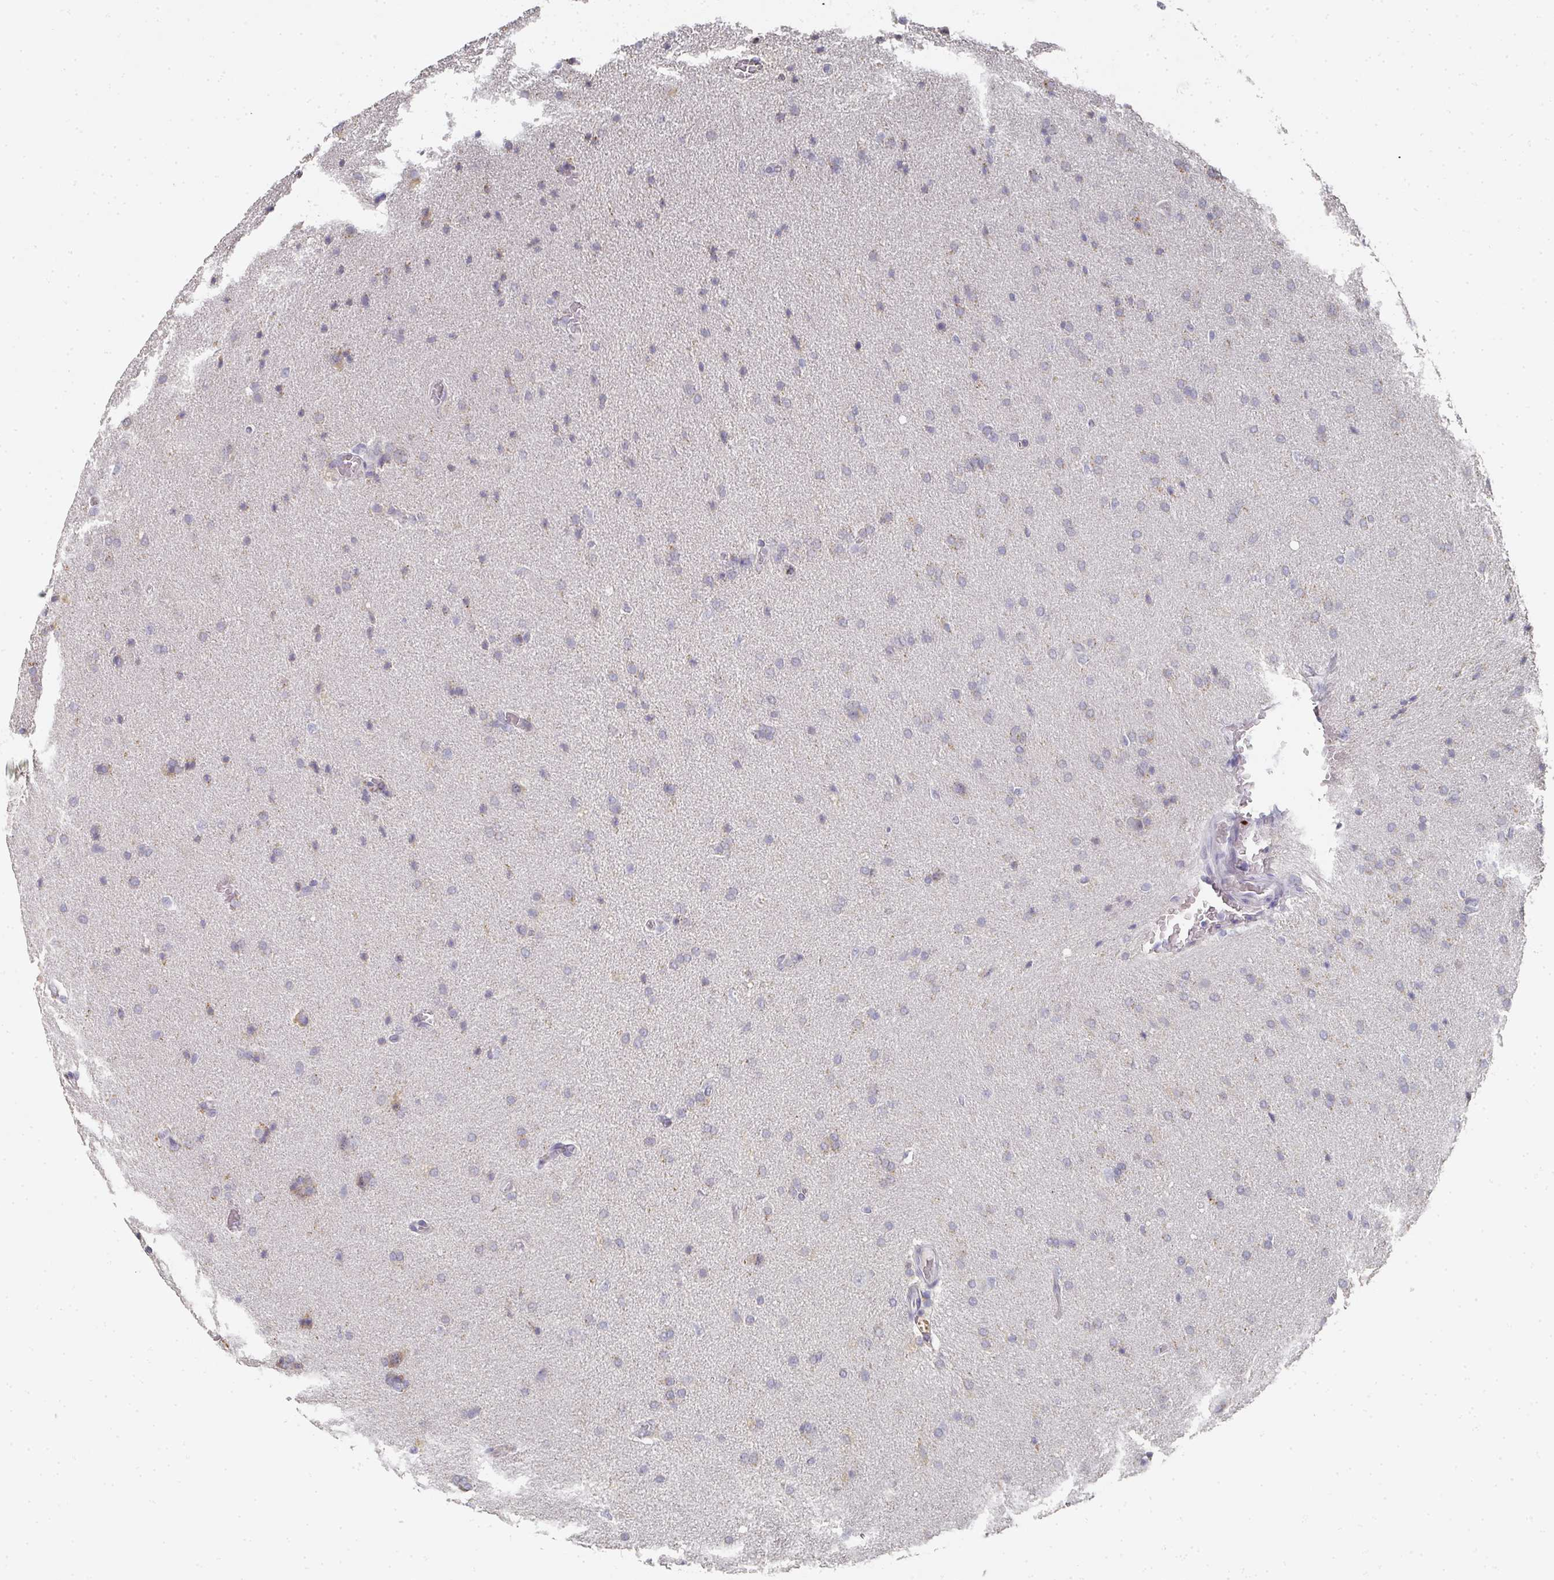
{"staining": {"intensity": "weak", "quantity": "<25%", "location": "cytoplasmic/membranous"}, "tissue": "glioma", "cell_type": "Tumor cells", "image_type": "cancer", "snomed": [{"axis": "morphology", "description": "Glioma, malignant, High grade"}, {"axis": "topography", "description": "Brain"}], "caption": "A photomicrograph of human malignant glioma (high-grade) is negative for staining in tumor cells.", "gene": "CAMP", "patient": {"sex": "male", "age": 56}}